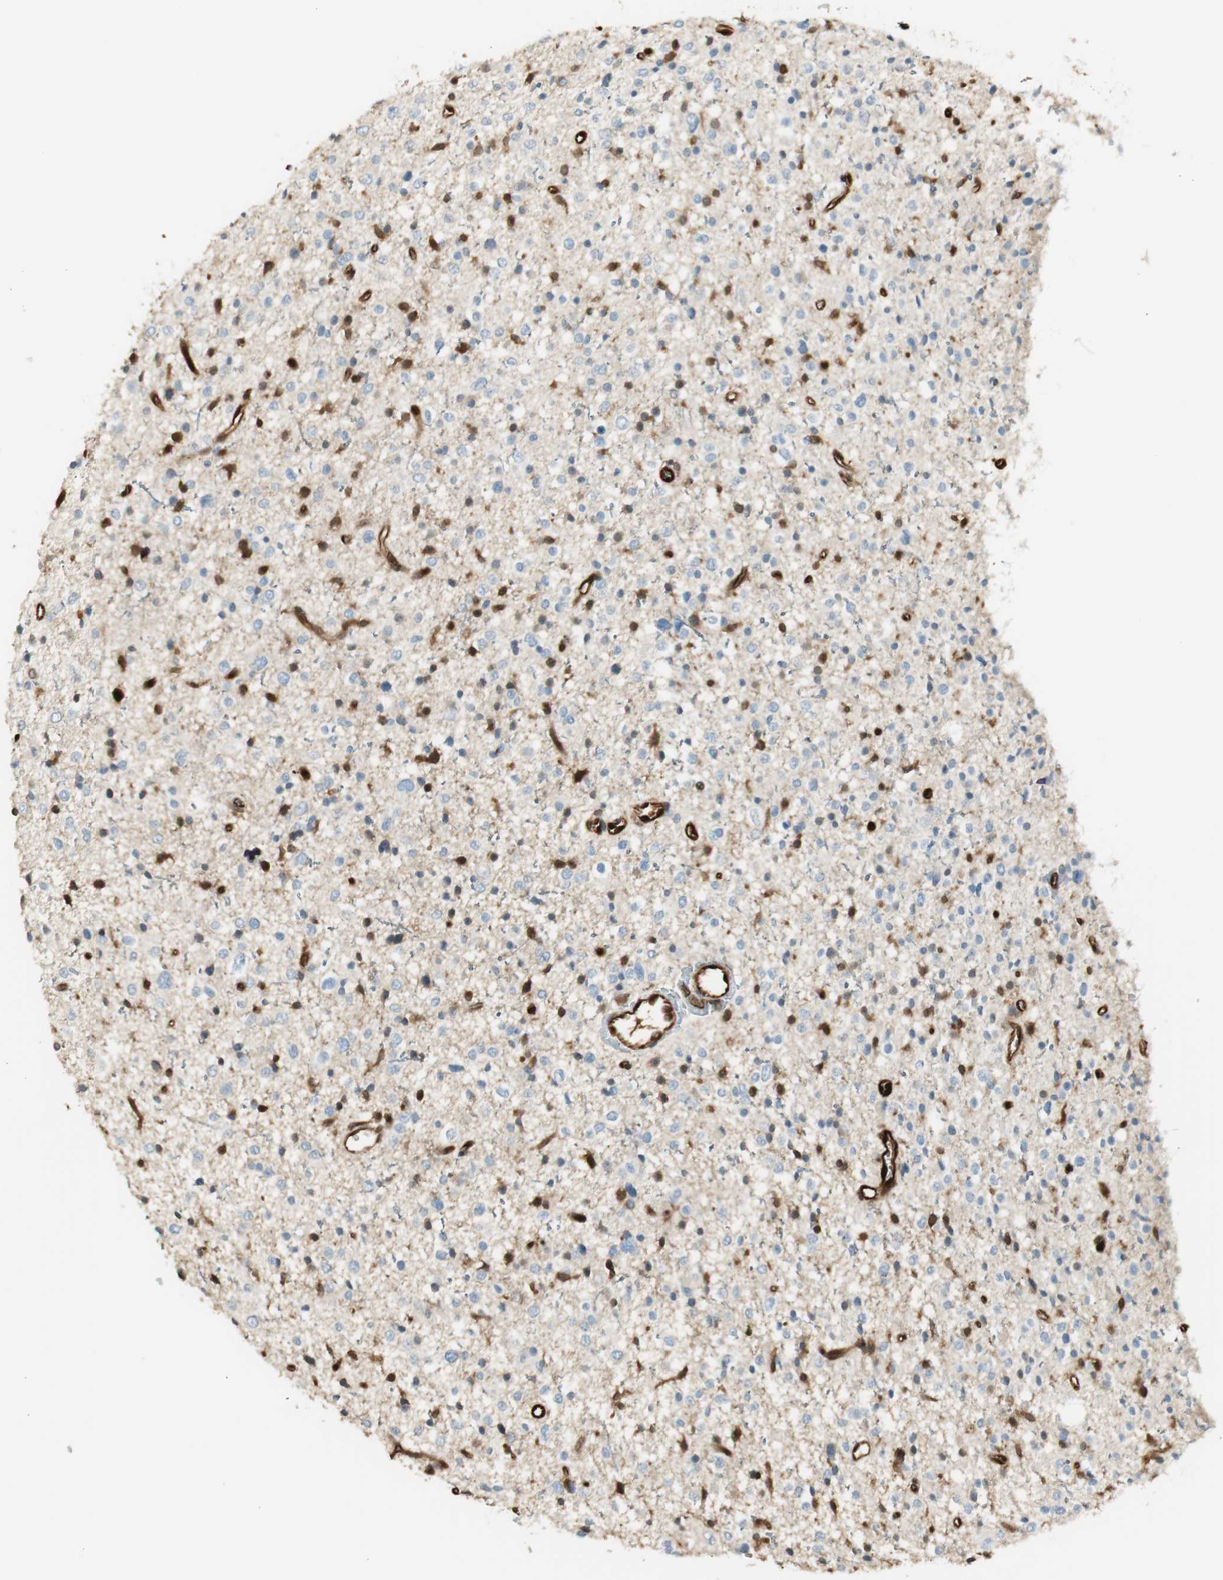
{"staining": {"intensity": "negative", "quantity": "none", "location": "none"}, "tissue": "glioma", "cell_type": "Tumor cells", "image_type": "cancer", "snomed": [{"axis": "morphology", "description": "Glioma, malignant, Low grade"}, {"axis": "topography", "description": "Brain"}], "caption": "Glioma was stained to show a protein in brown. There is no significant expression in tumor cells.", "gene": "SERPINB6", "patient": {"sex": "female", "age": 37}}